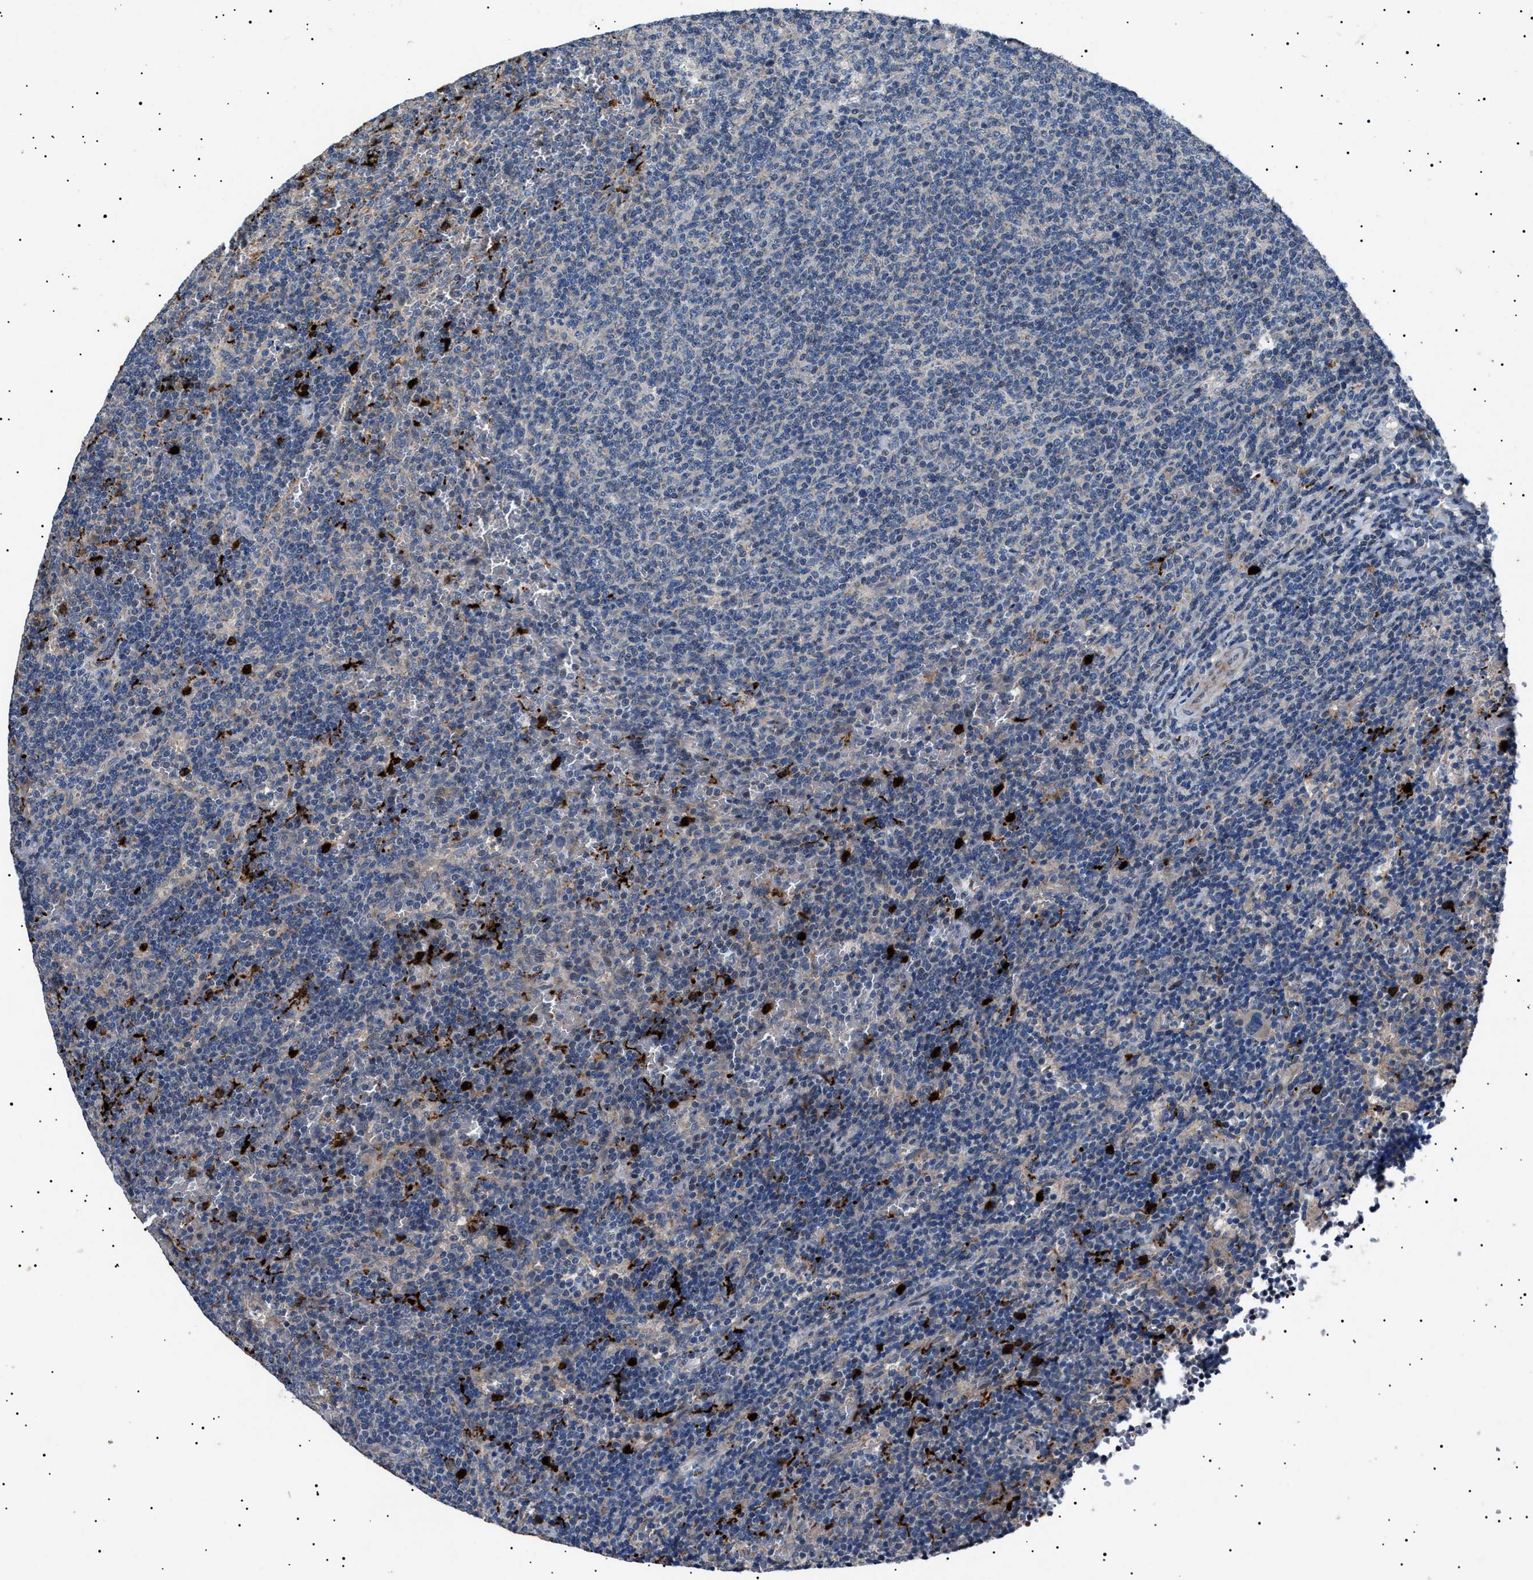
{"staining": {"intensity": "negative", "quantity": "none", "location": "none"}, "tissue": "lymphoma", "cell_type": "Tumor cells", "image_type": "cancer", "snomed": [{"axis": "morphology", "description": "Malignant lymphoma, non-Hodgkin's type, Low grade"}, {"axis": "topography", "description": "Spleen"}], "caption": "The micrograph displays no staining of tumor cells in lymphoma.", "gene": "PTRH1", "patient": {"sex": "female", "age": 50}}